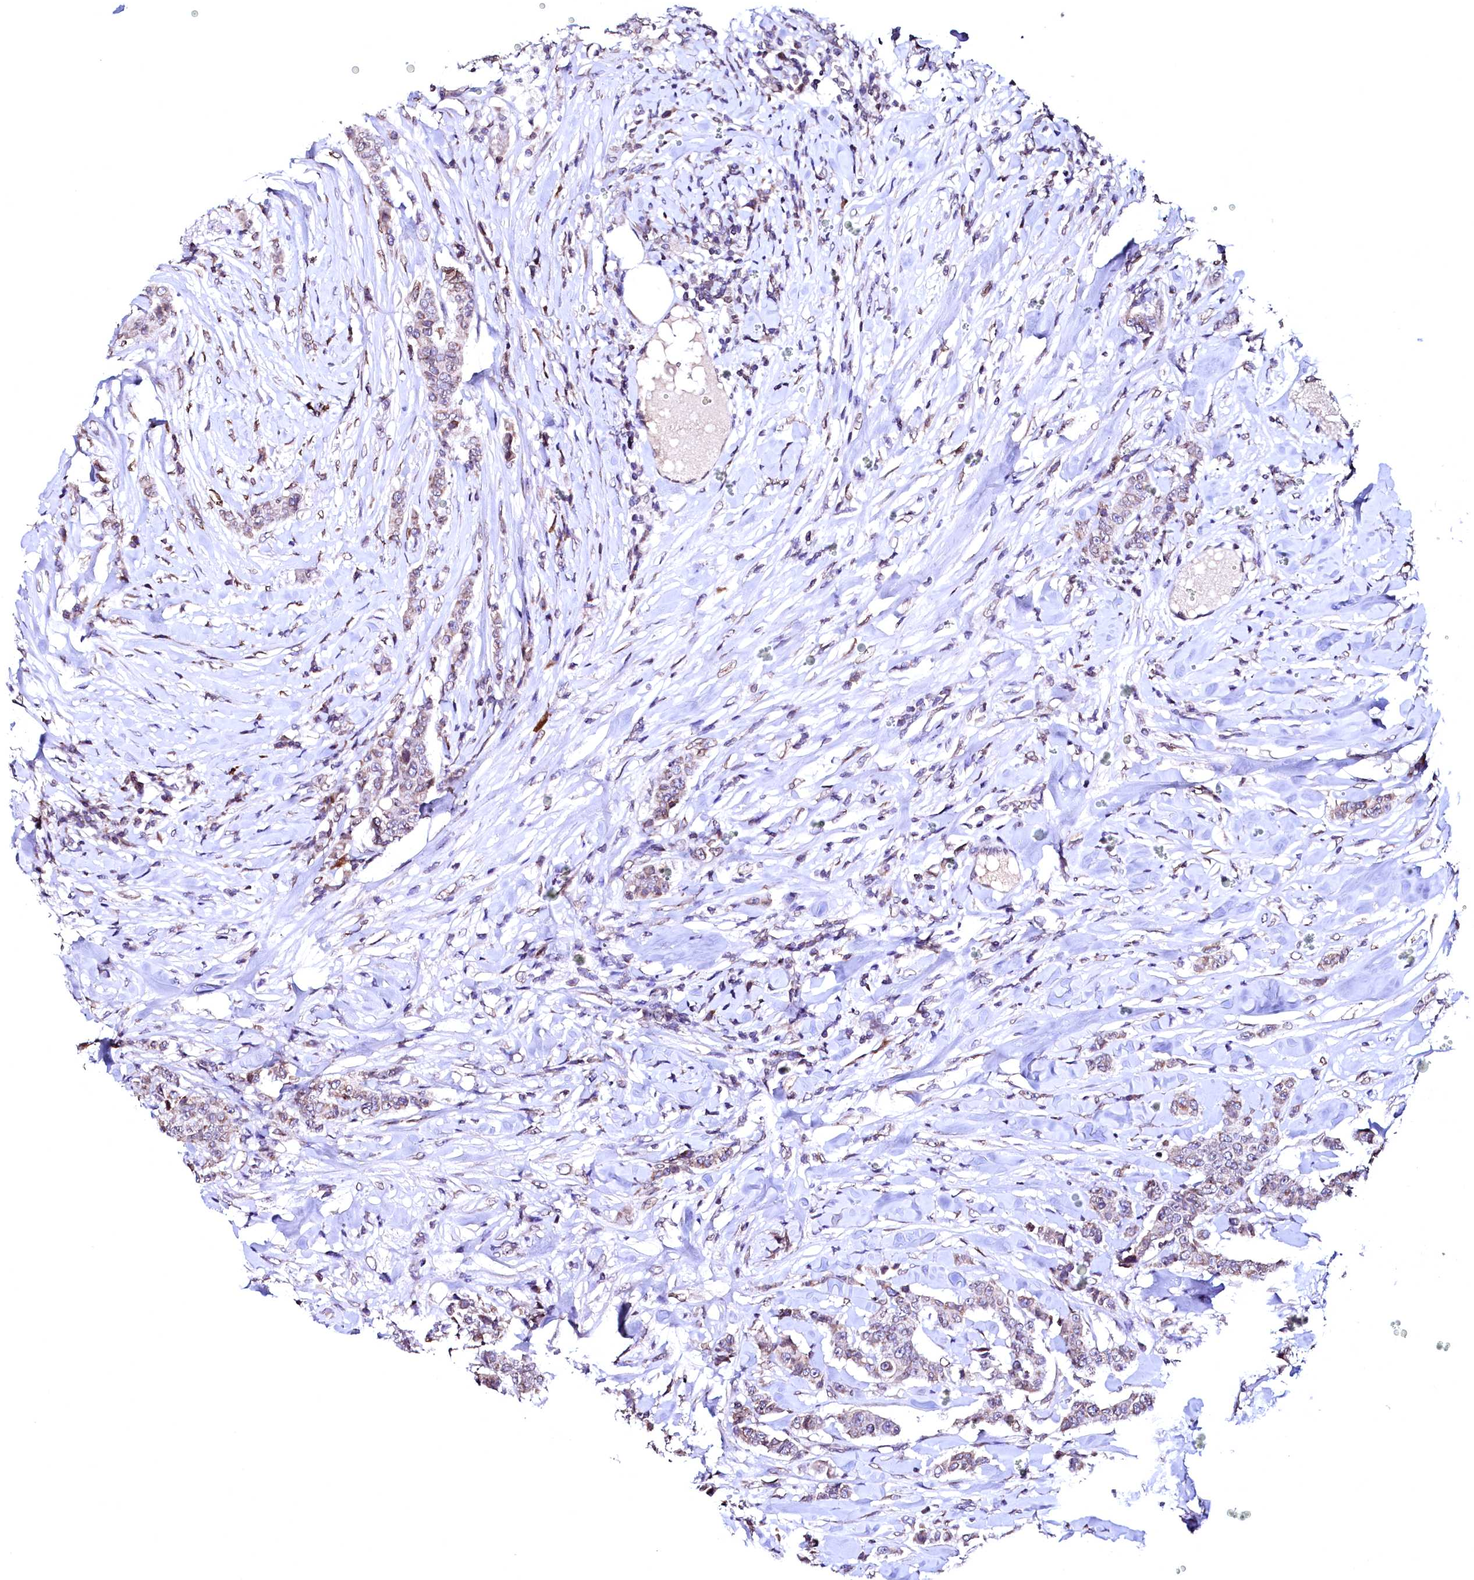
{"staining": {"intensity": "weak", "quantity": "<25%", "location": "cytoplasmic/membranous"}, "tissue": "breast cancer", "cell_type": "Tumor cells", "image_type": "cancer", "snomed": [{"axis": "morphology", "description": "Duct carcinoma"}, {"axis": "topography", "description": "Breast"}], "caption": "Histopathology image shows no protein expression in tumor cells of breast cancer tissue.", "gene": "HAND1", "patient": {"sex": "female", "age": 40}}